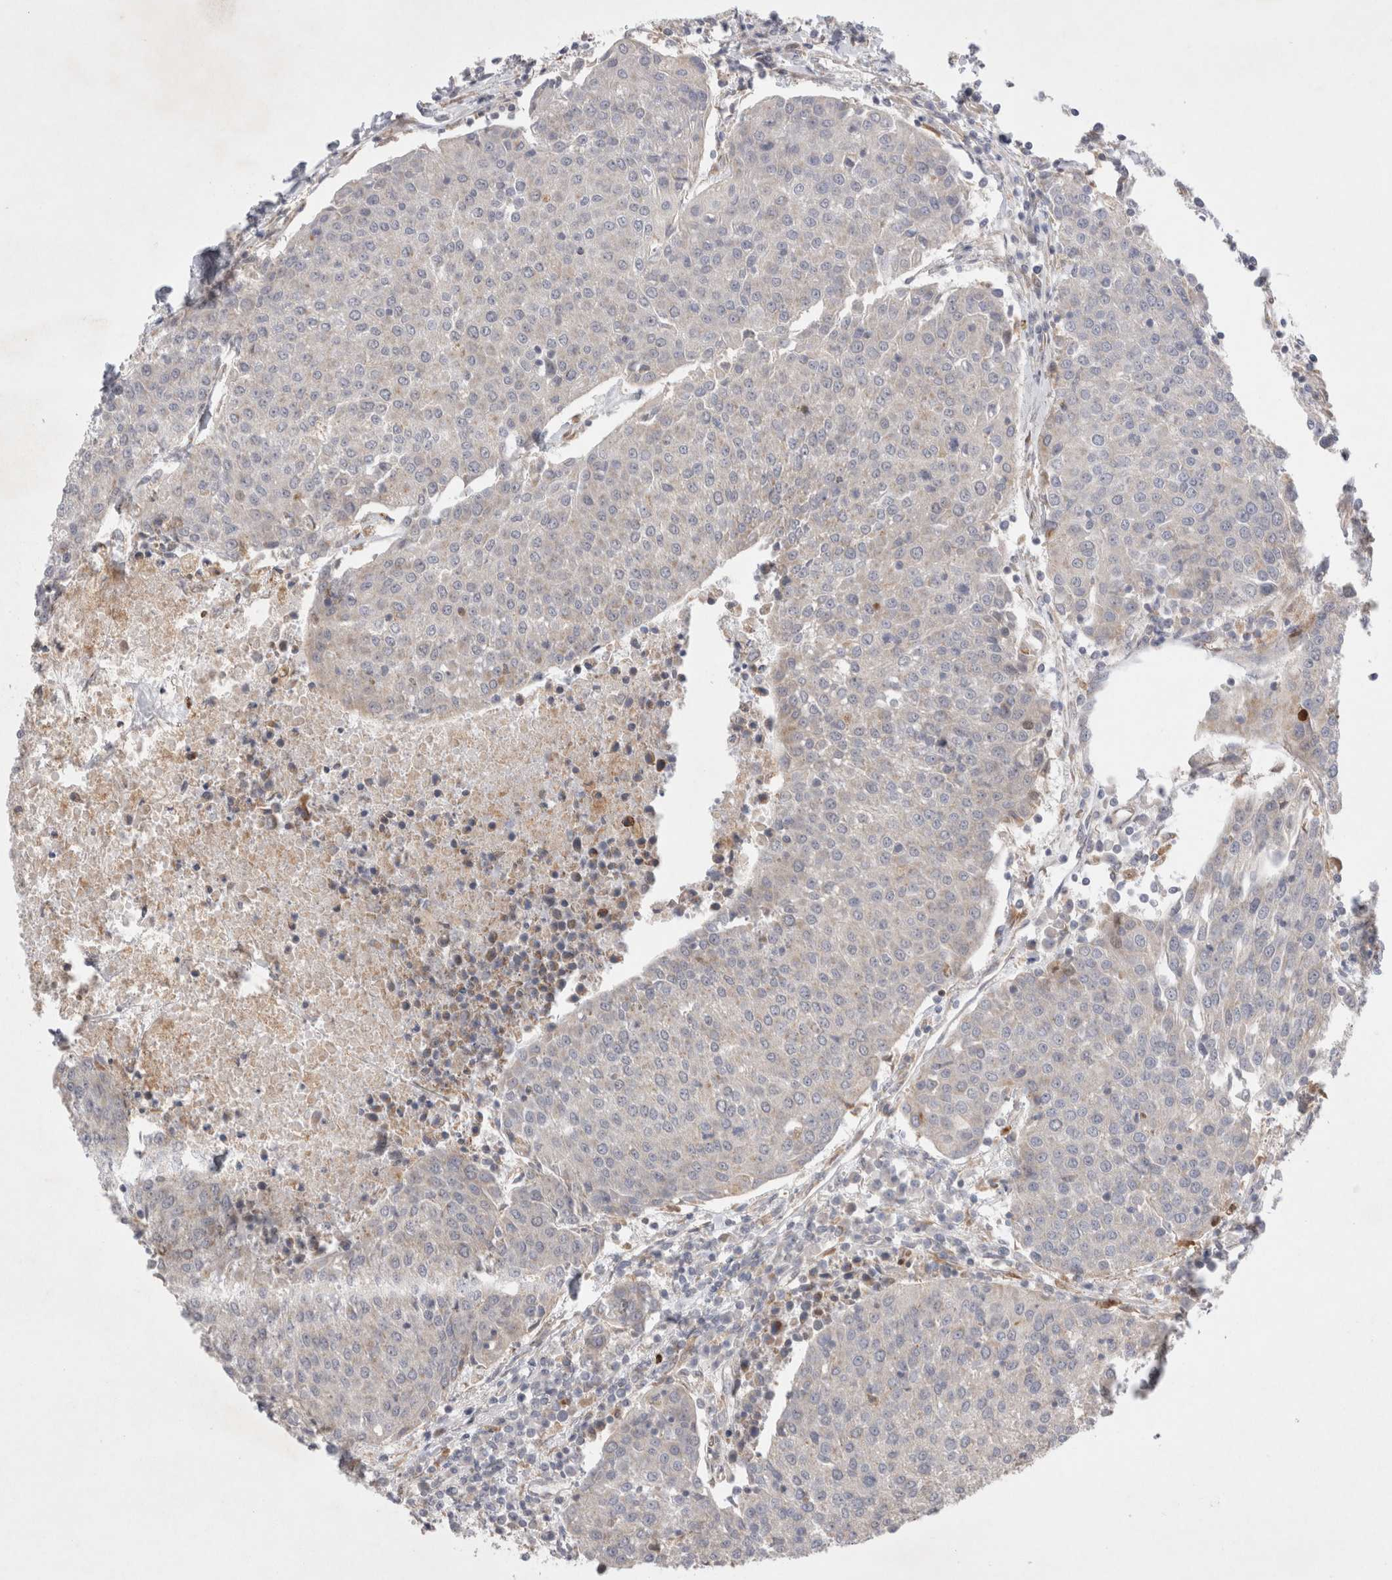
{"staining": {"intensity": "negative", "quantity": "none", "location": "none"}, "tissue": "urothelial cancer", "cell_type": "Tumor cells", "image_type": "cancer", "snomed": [{"axis": "morphology", "description": "Urothelial carcinoma, High grade"}, {"axis": "topography", "description": "Urinary bladder"}], "caption": "IHC histopathology image of urothelial cancer stained for a protein (brown), which demonstrates no expression in tumor cells. (DAB immunohistochemistry (IHC) visualized using brightfield microscopy, high magnification).", "gene": "NPC1", "patient": {"sex": "female", "age": 85}}